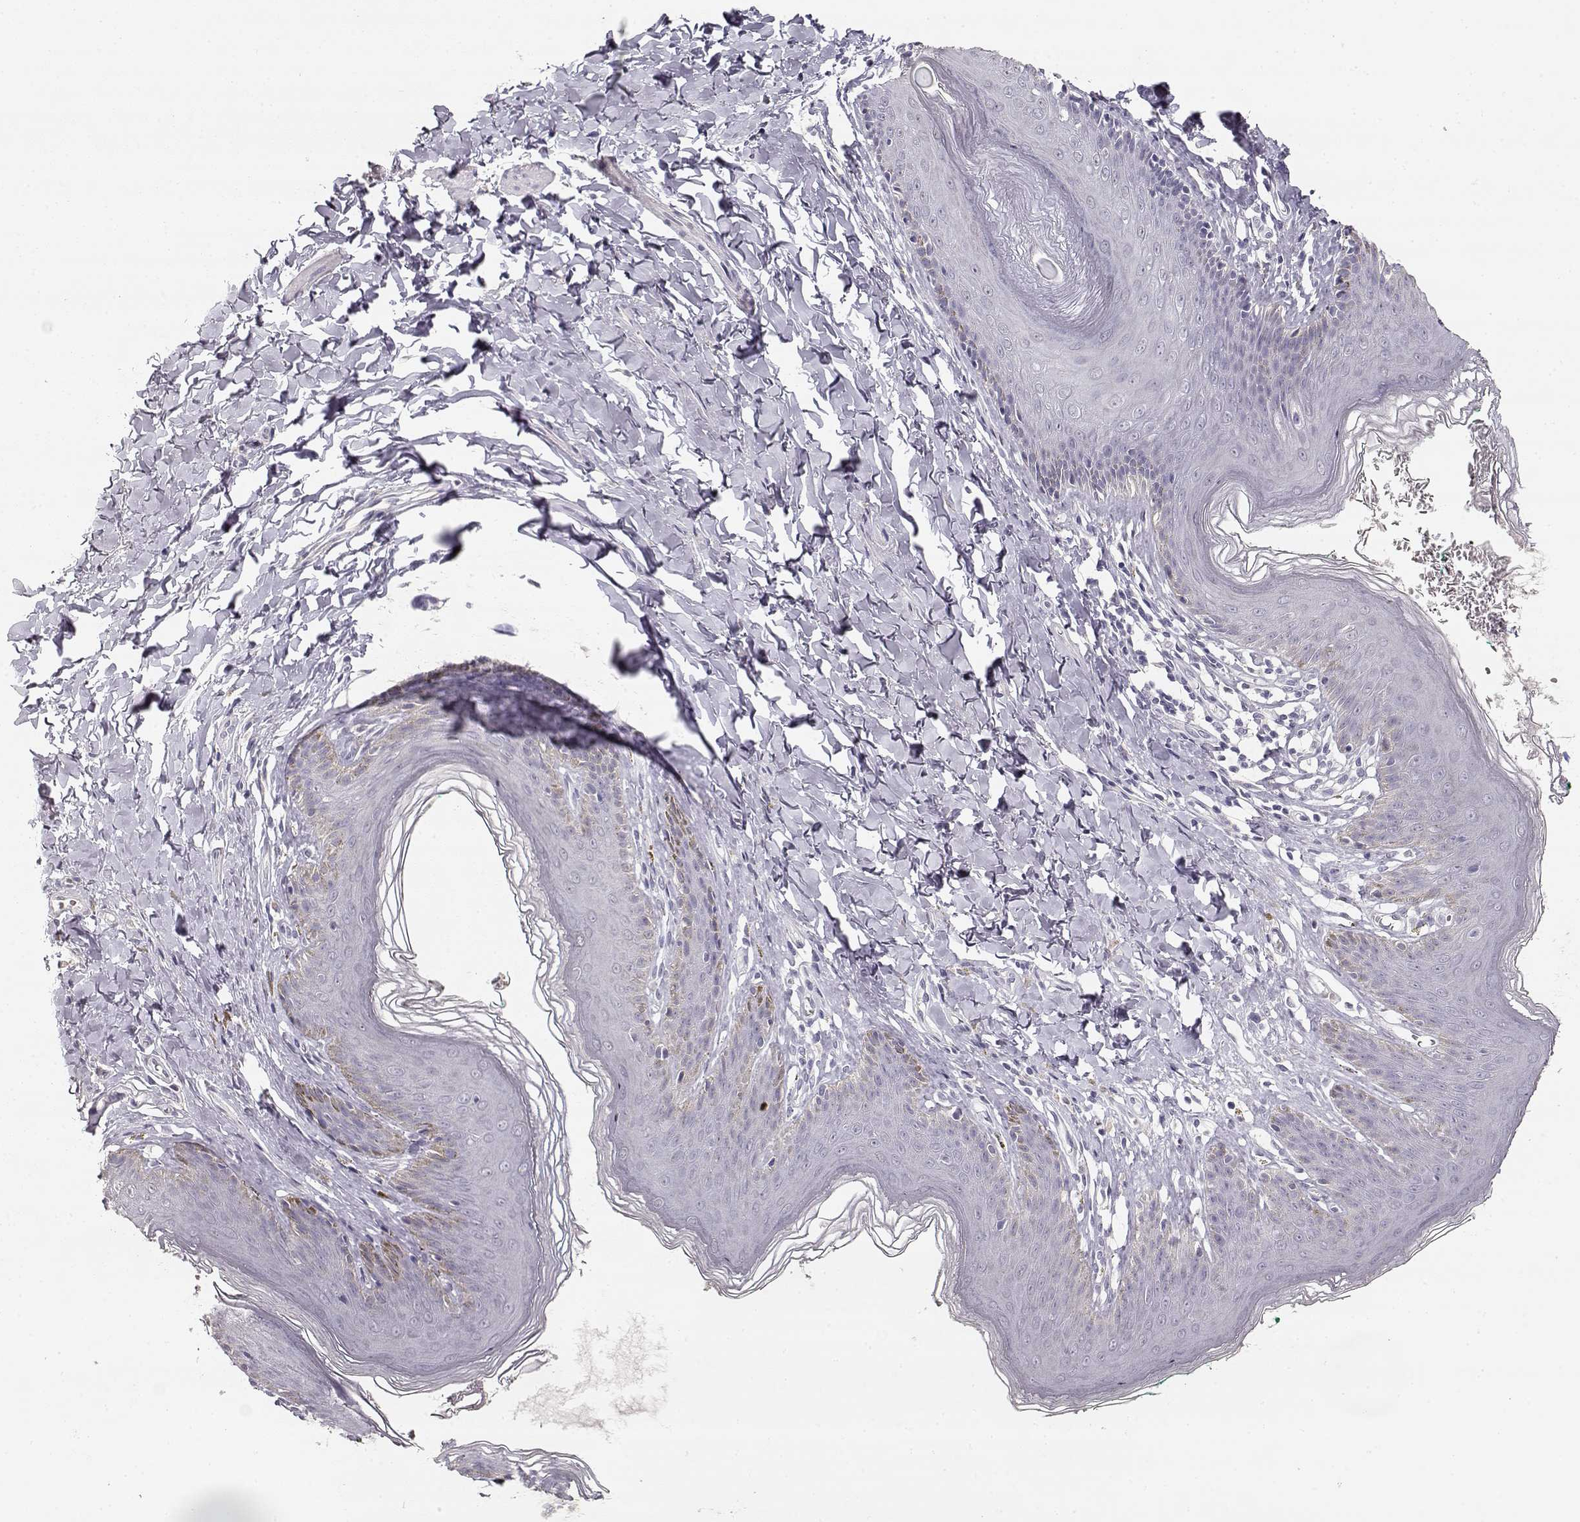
{"staining": {"intensity": "negative", "quantity": "none", "location": "none"}, "tissue": "skin", "cell_type": "Epidermal cells", "image_type": "normal", "snomed": [{"axis": "morphology", "description": "Normal tissue, NOS"}, {"axis": "topography", "description": "Vulva"}, {"axis": "topography", "description": "Peripheral nerve tissue"}], "caption": "A micrograph of human skin is negative for staining in epidermal cells.", "gene": "TPH2", "patient": {"sex": "female", "age": 66}}